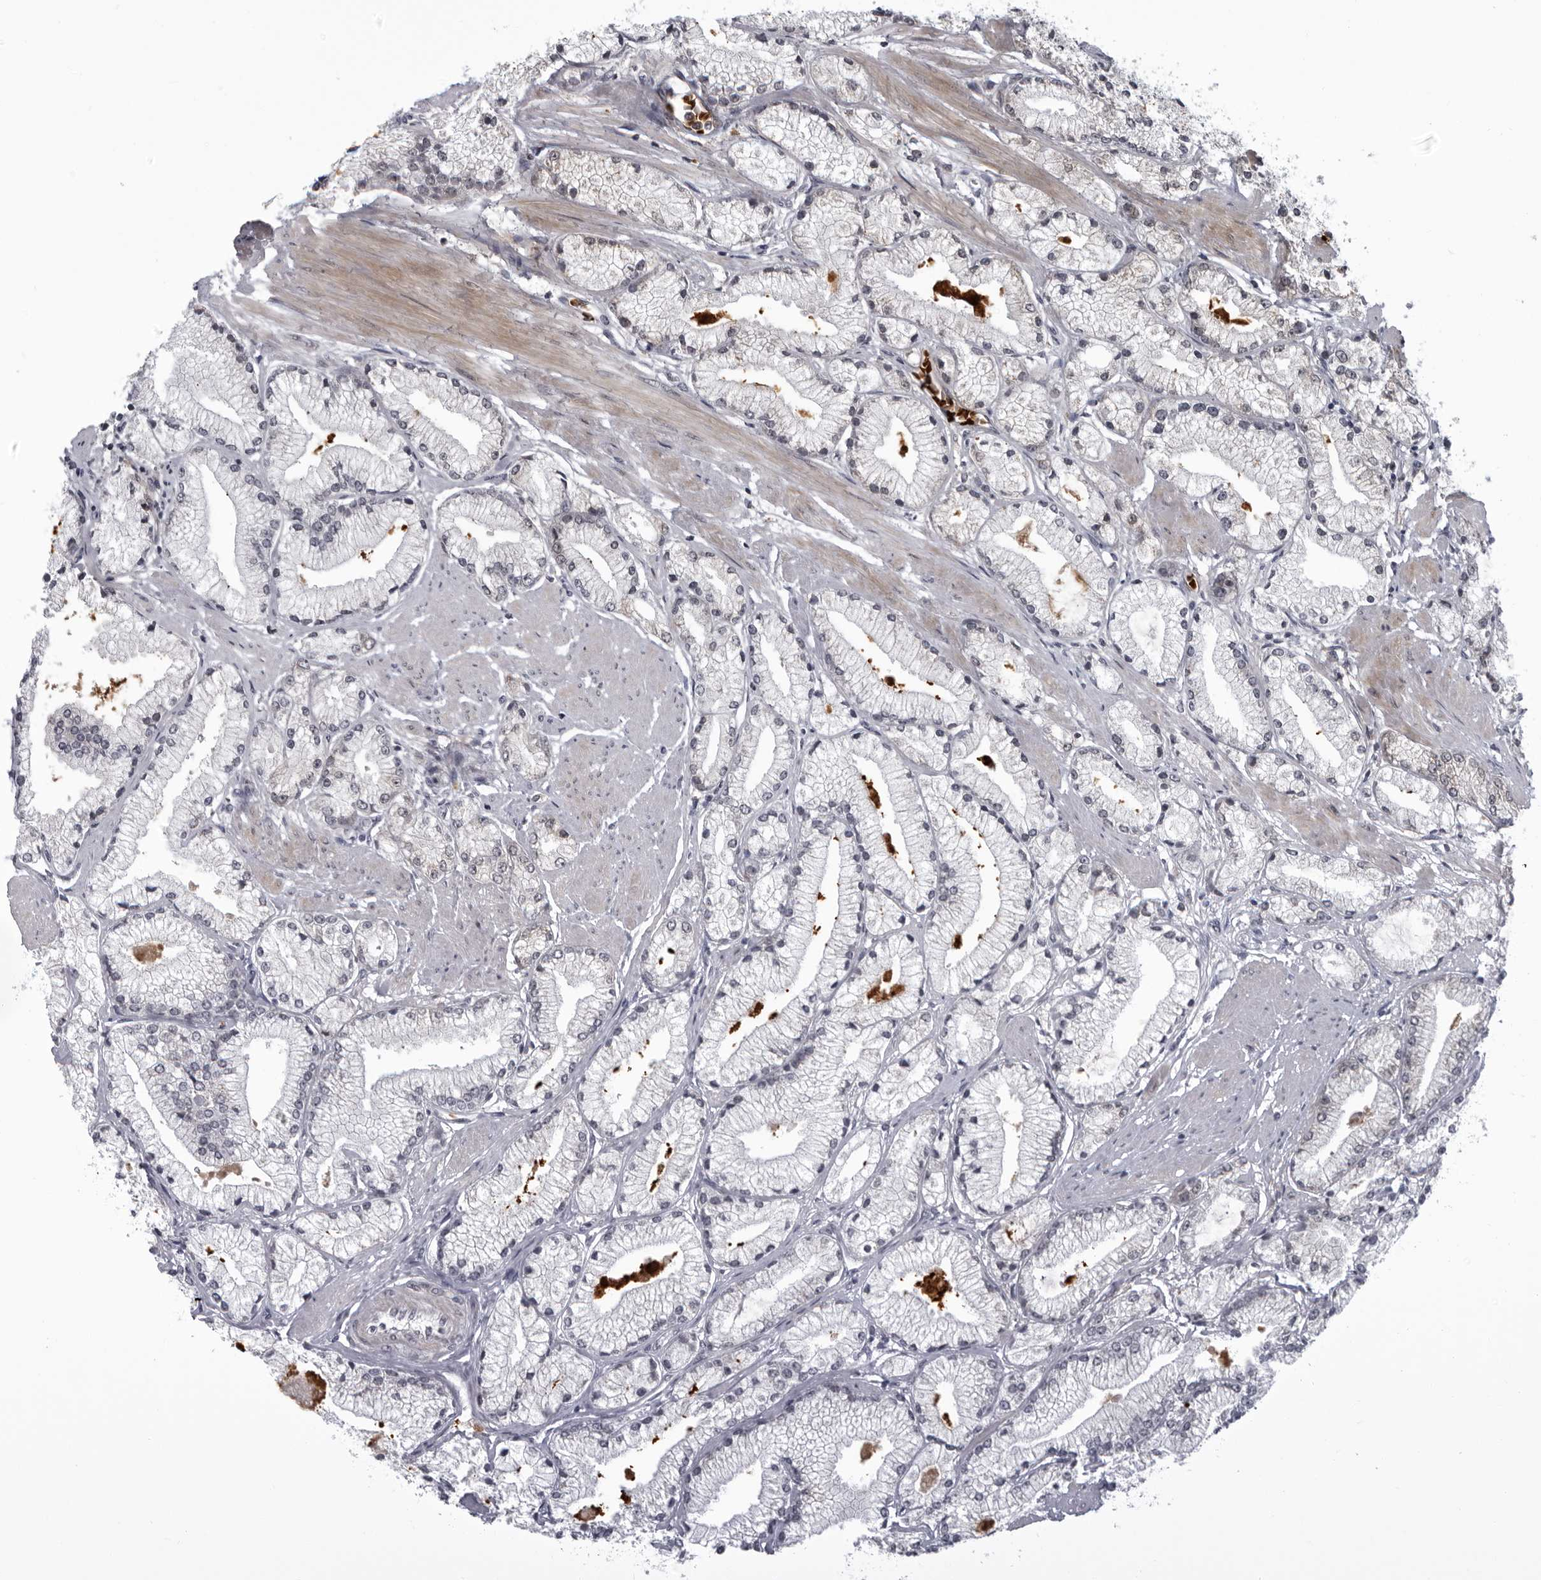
{"staining": {"intensity": "moderate", "quantity": "<25%", "location": "cytoplasmic/membranous"}, "tissue": "prostate cancer", "cell_type": "Tumor cells", "image_type": "cancer", "snomed": [{"axis": "morphology", "description": "Adenocarcinoma, High grade"}, {"axis": "topography", "description": "Prostate"}], "caption": "This is an image of IHC staining of prostate cancer (high-grade adenocarcinoma), which shows moderate positivity in the cytoplasmic/membranous of tumor cells.", "gene": "THOP1", "patient": {"sex": "male", "age": 50}}